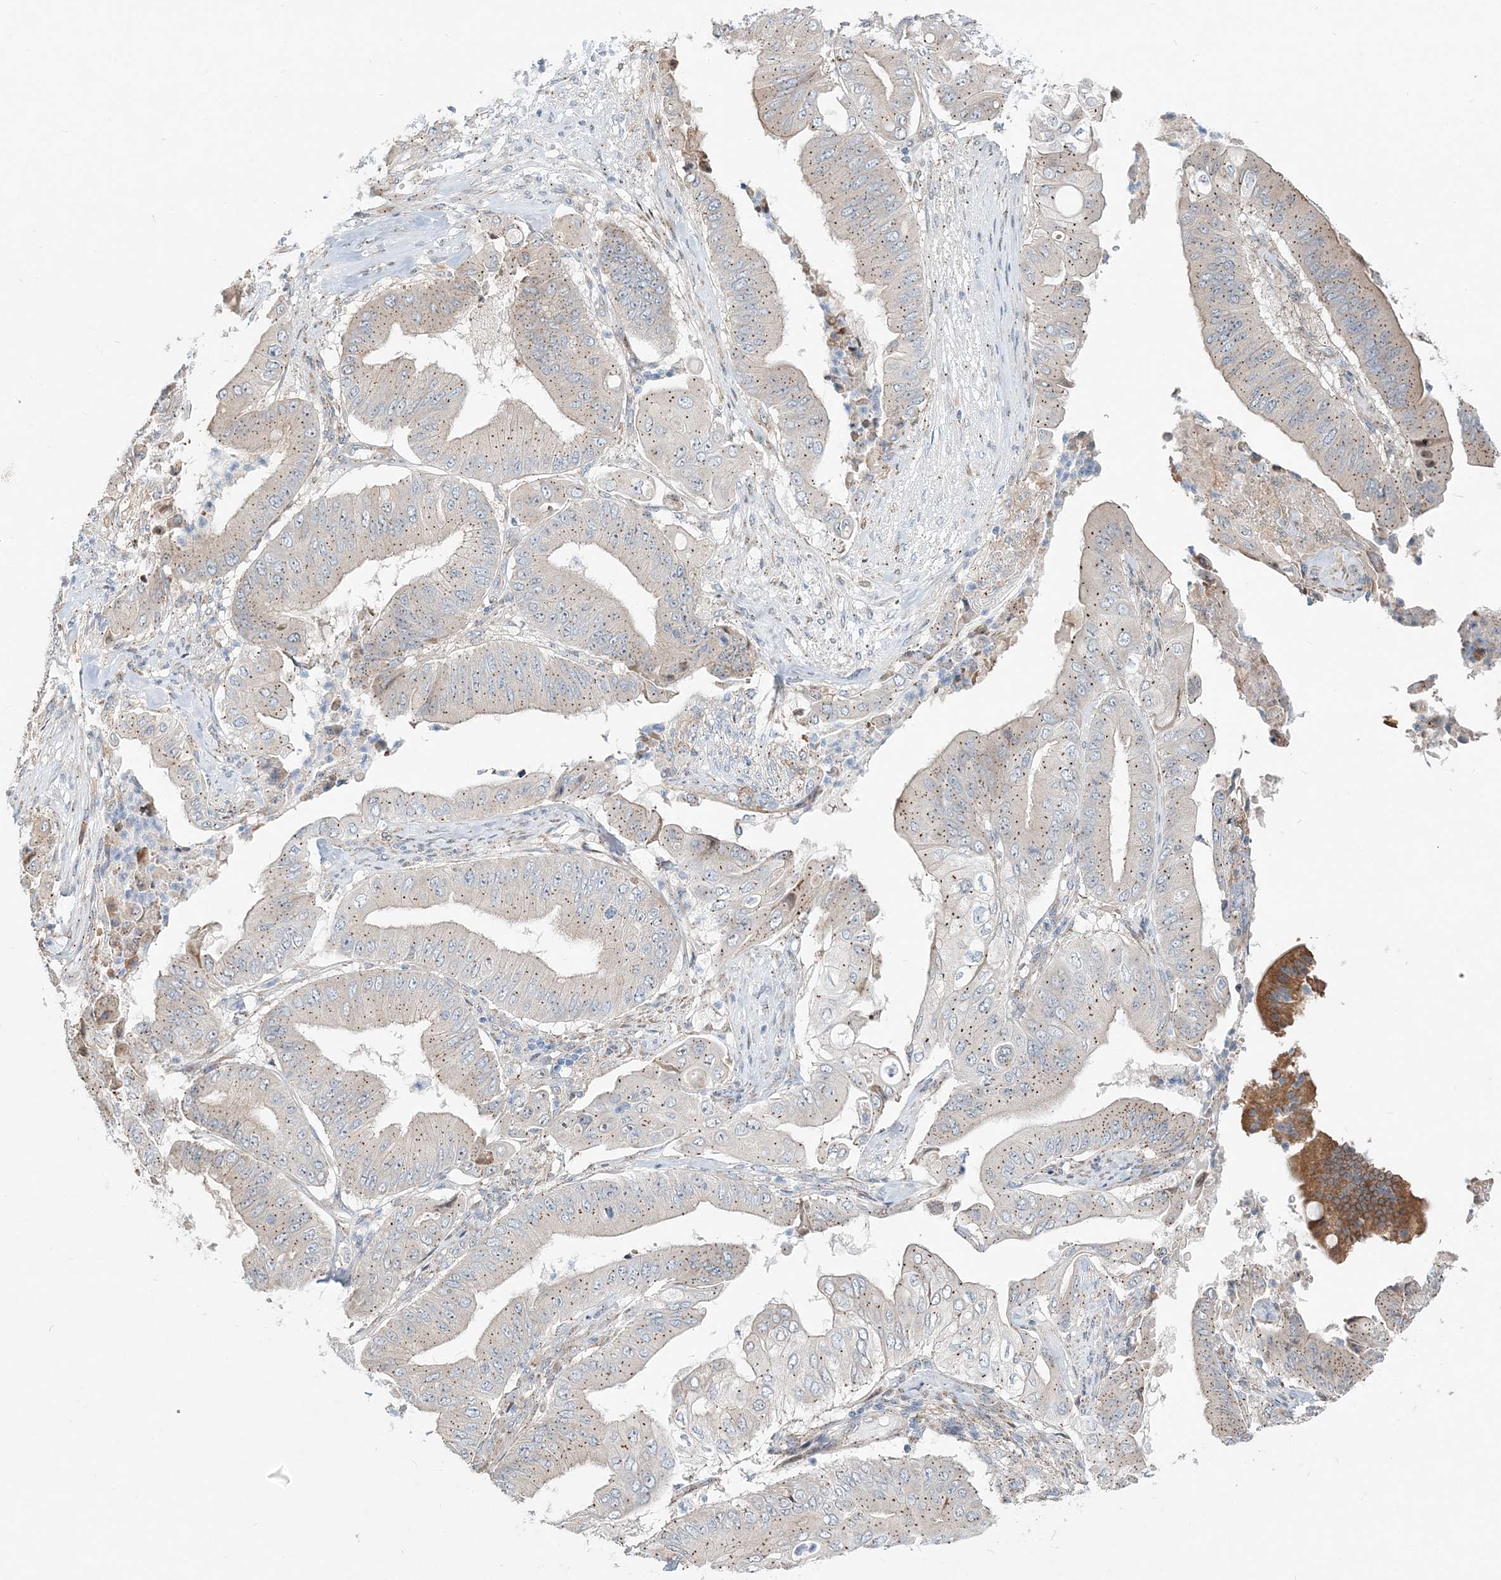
{"staining": {"intensity": "weak", "quantity": "25%-75%", "location": "cytoplasmic/membranous"}, "tissue": "pancreatic cancer", "cell_type": "Tumor cells", "image_type": "cancer", "snomed": [{"axis": "morphology", "description": "Adenocarcinoma, NOS"}, {"axis": "topography", "description": "Pancreas"}], "caption": "Brown immunohistochemical staining in human pancreatic cancer (adenocarcinoma) reveals weak cytoplasmic/membranous expression in about 25%-75% of tumor cells.", "gene": "CXXC5", "patient": {"sex": "female", "age": 77}}